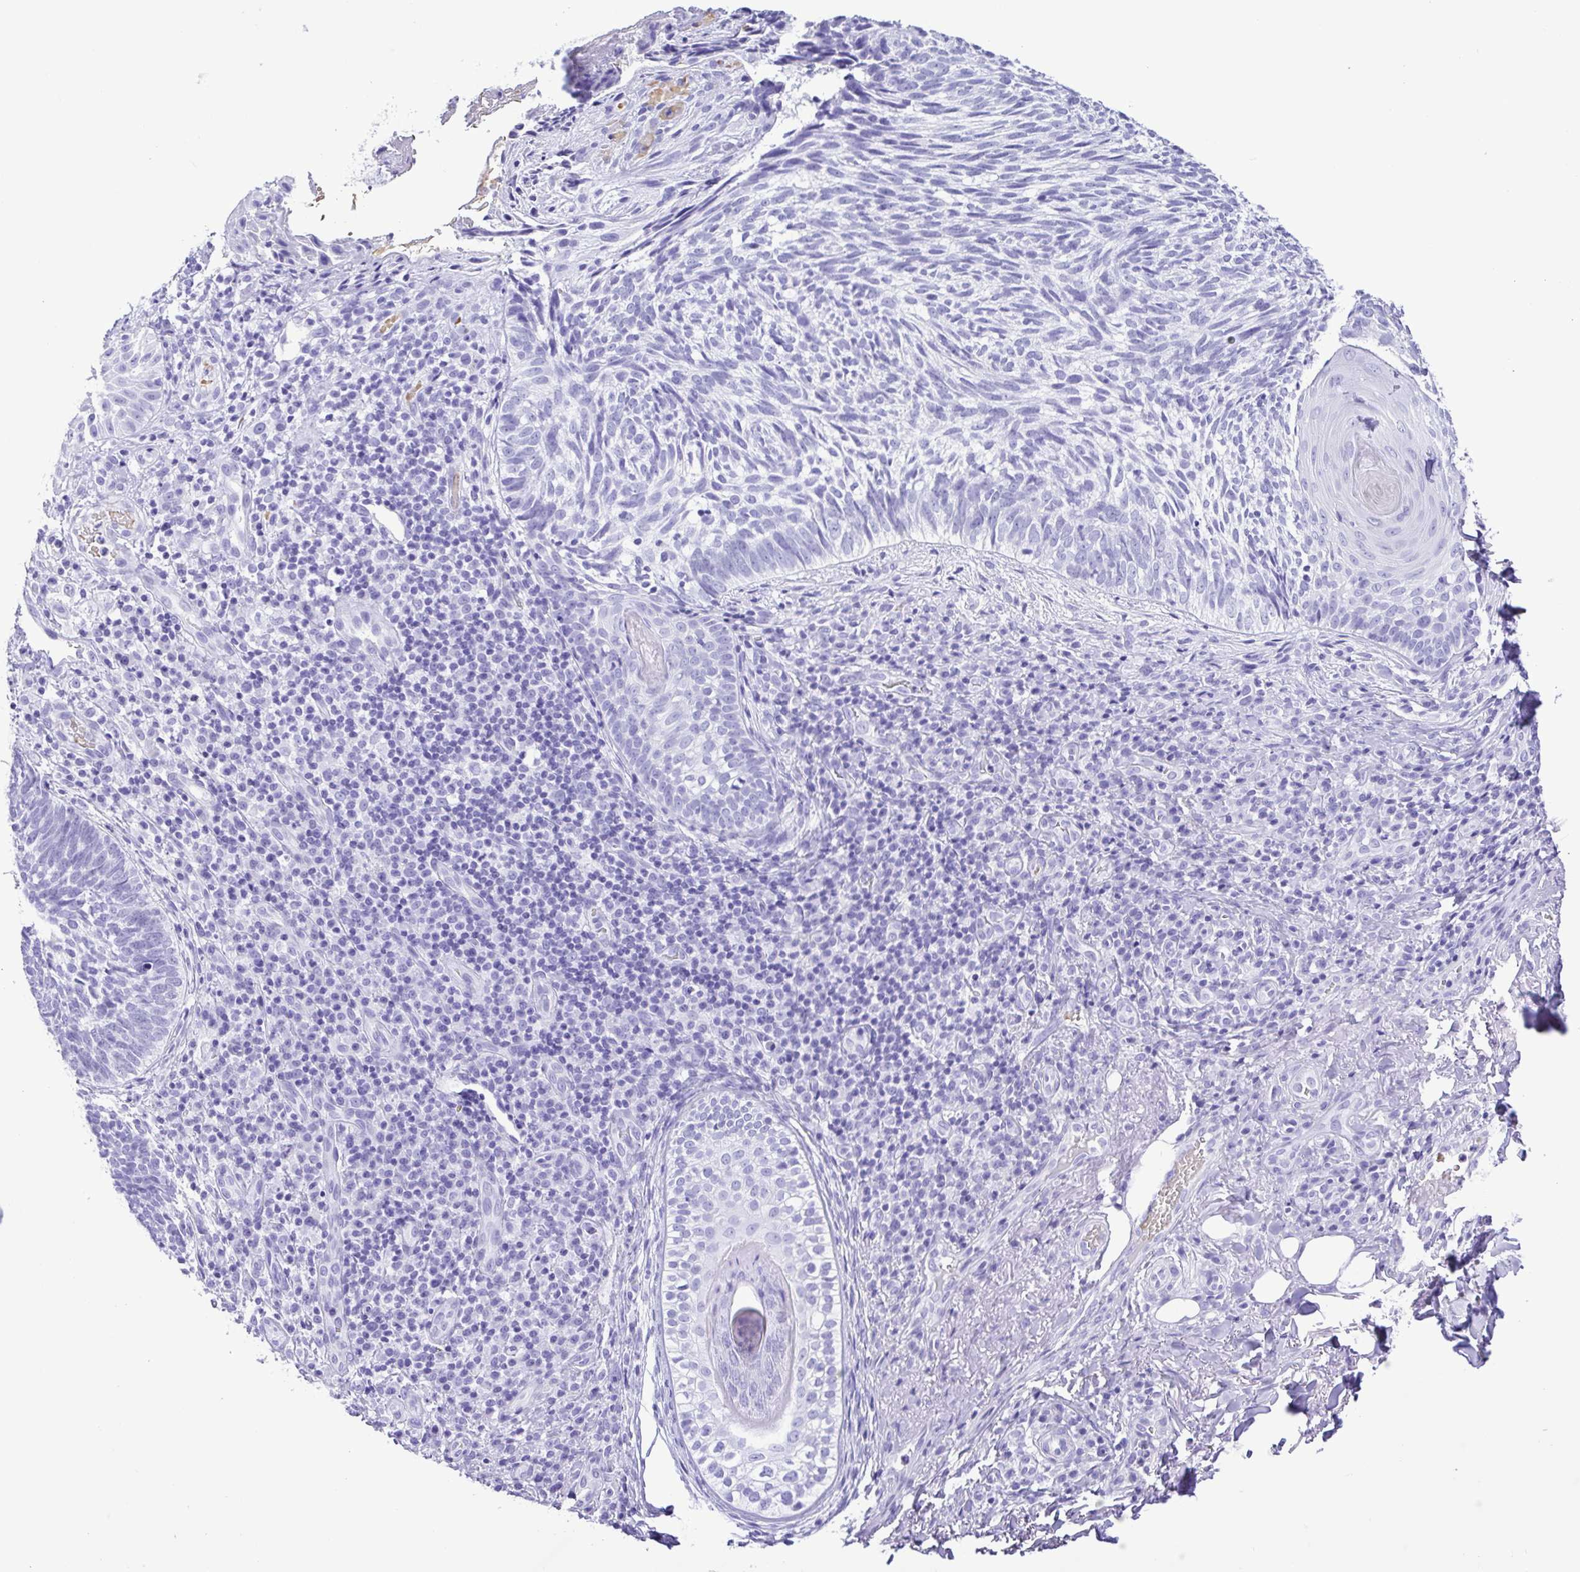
{"staining": {"intensity": "negative", "quantity": "none", "location": "none"}, "tissue": "skin cancer", "cell_type": "Tumor cells", "image_type": "cancer", "snomed": [{"axis": "morphology", "description": "Basal cell carcinoma"}, {"axis": "topography", "description": "Skin"}], "caption": "Human skin basal cell carcinoma stained for a protein using IHC displays no expression in tumor cells.", "gene": "SYT1", "patient": {"sex": "male", "age": 65}}